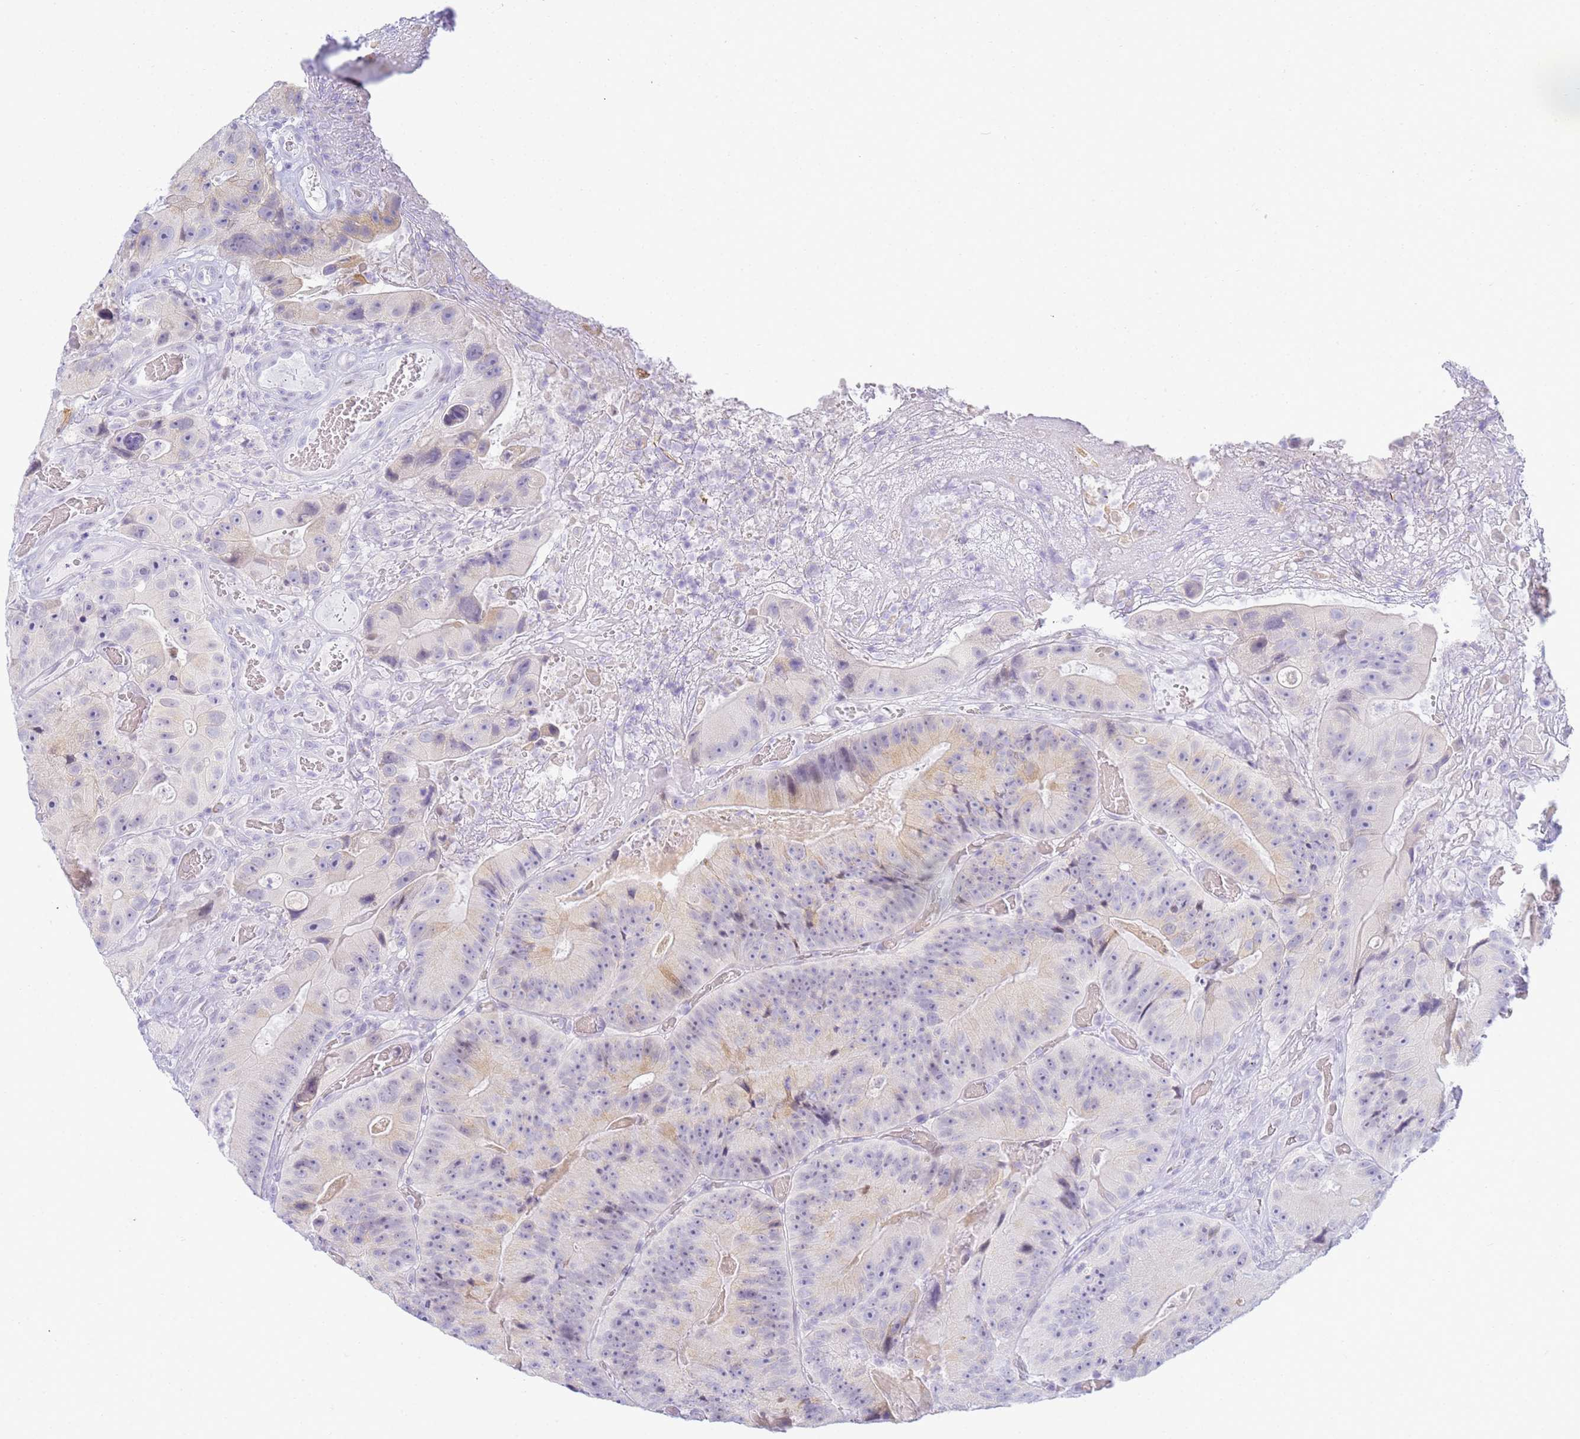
{"staining": {"intensity": "weak", "quantity": "<25%", "location": "cytoplasmic/membranous"}, "tissue": "colorectal cancer", "cell_type": "Tumor cells", "image_type": "cancer", "snomed": [{"axis": "morphology", "description": "Adenocarcinoma, NOS"}, {"axis": "topography", "description": "Colon"}], "caption": "Colorectal adenocarcinoma was stained to show a protein in brown. There is no significant staining in tumor cells.", "gene": "SNX20", "patient": {"sex": "female", "age": 86}}